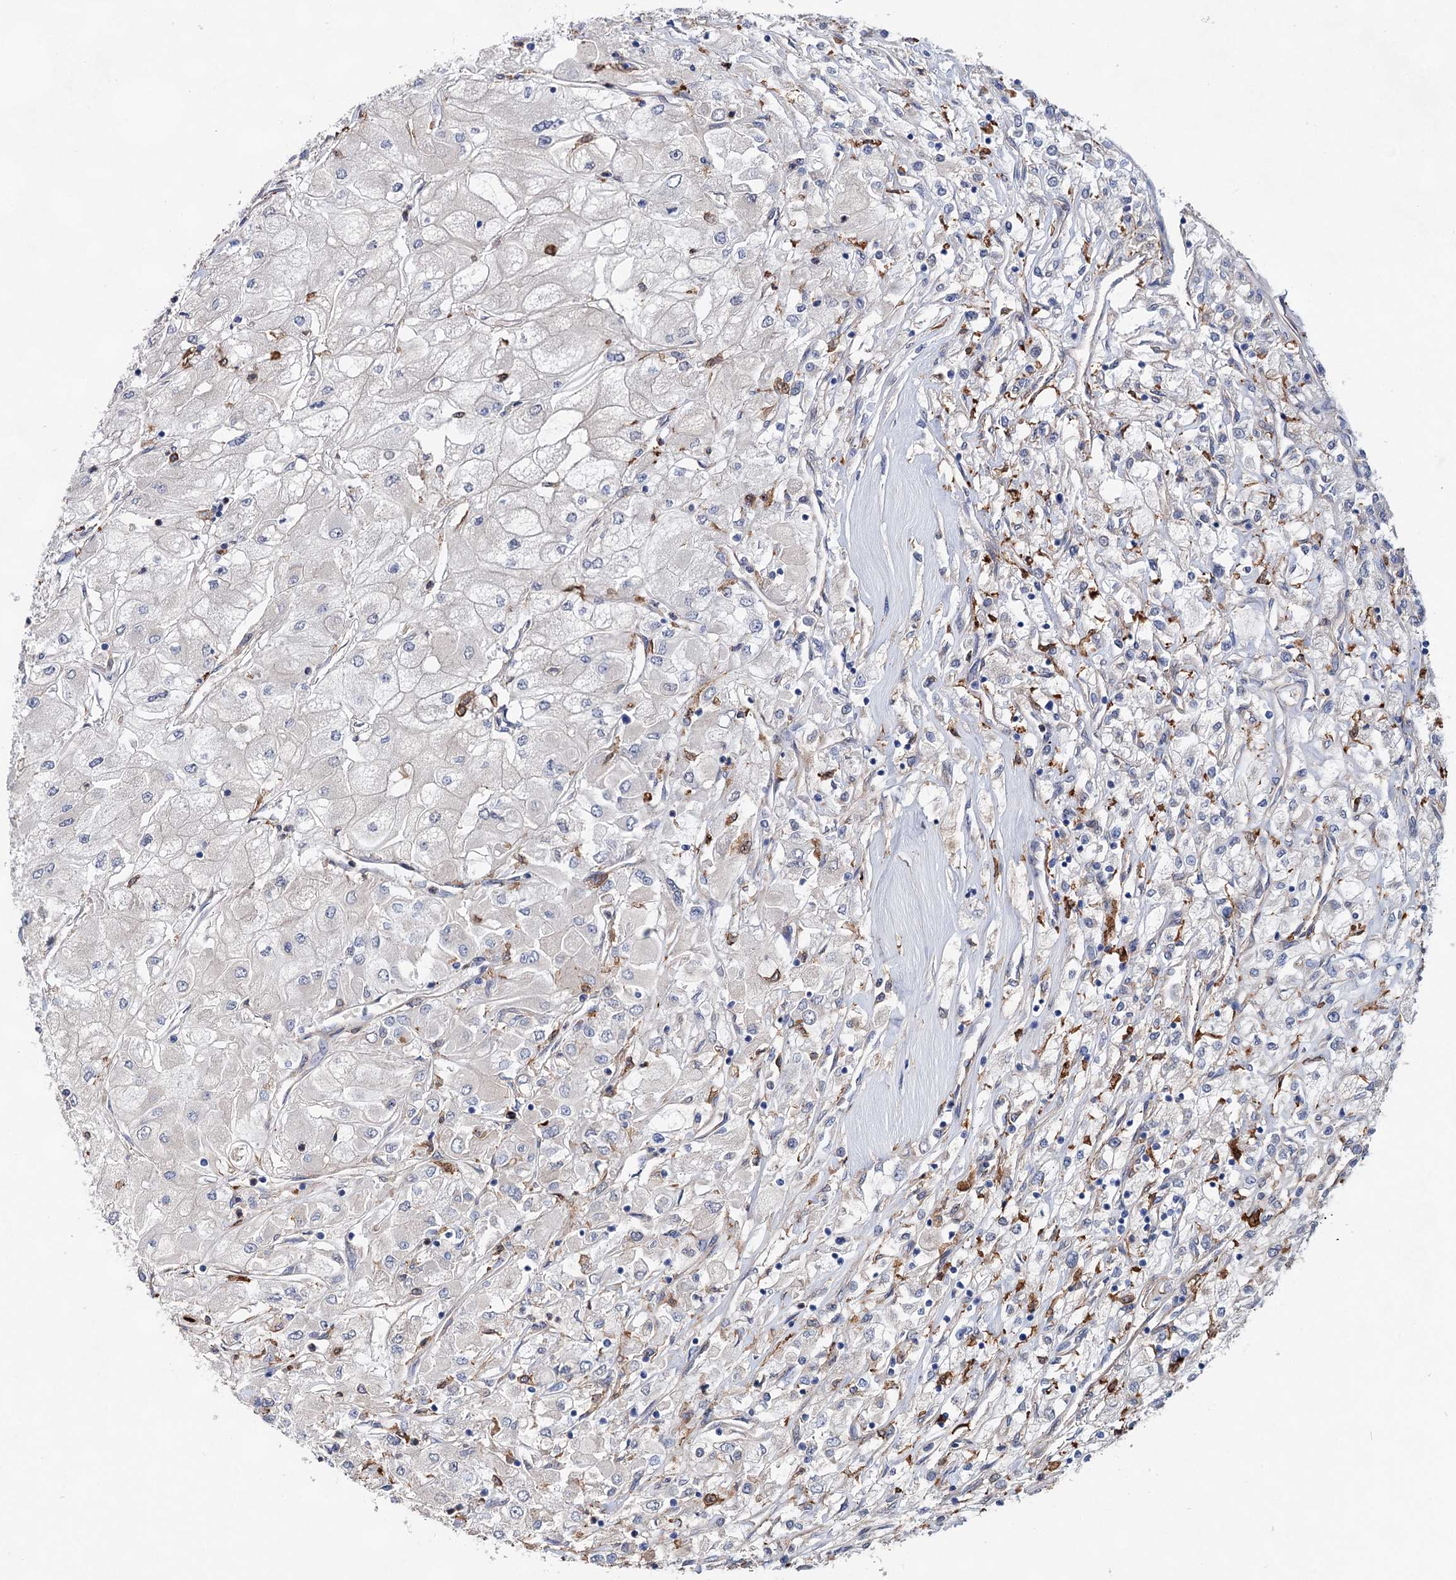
{"staining": {"intensity": "negative", "quantity": "none", "location": "none"}, "tissue": "renal cancer", "cell_type": "Tumor cells", "image_type": "cancer", "snomed": [{"axis": "morphology", "description": "Adenocarcinoma, NOS"}, {"axis": "topography", "description": "Kidney"}], "caption": "This is an IHC histopathology image of human renal cancer. There is no staining in tumor cells.", "gene": "TMTC3", "patient": {"sex": "male", "age": 80}}